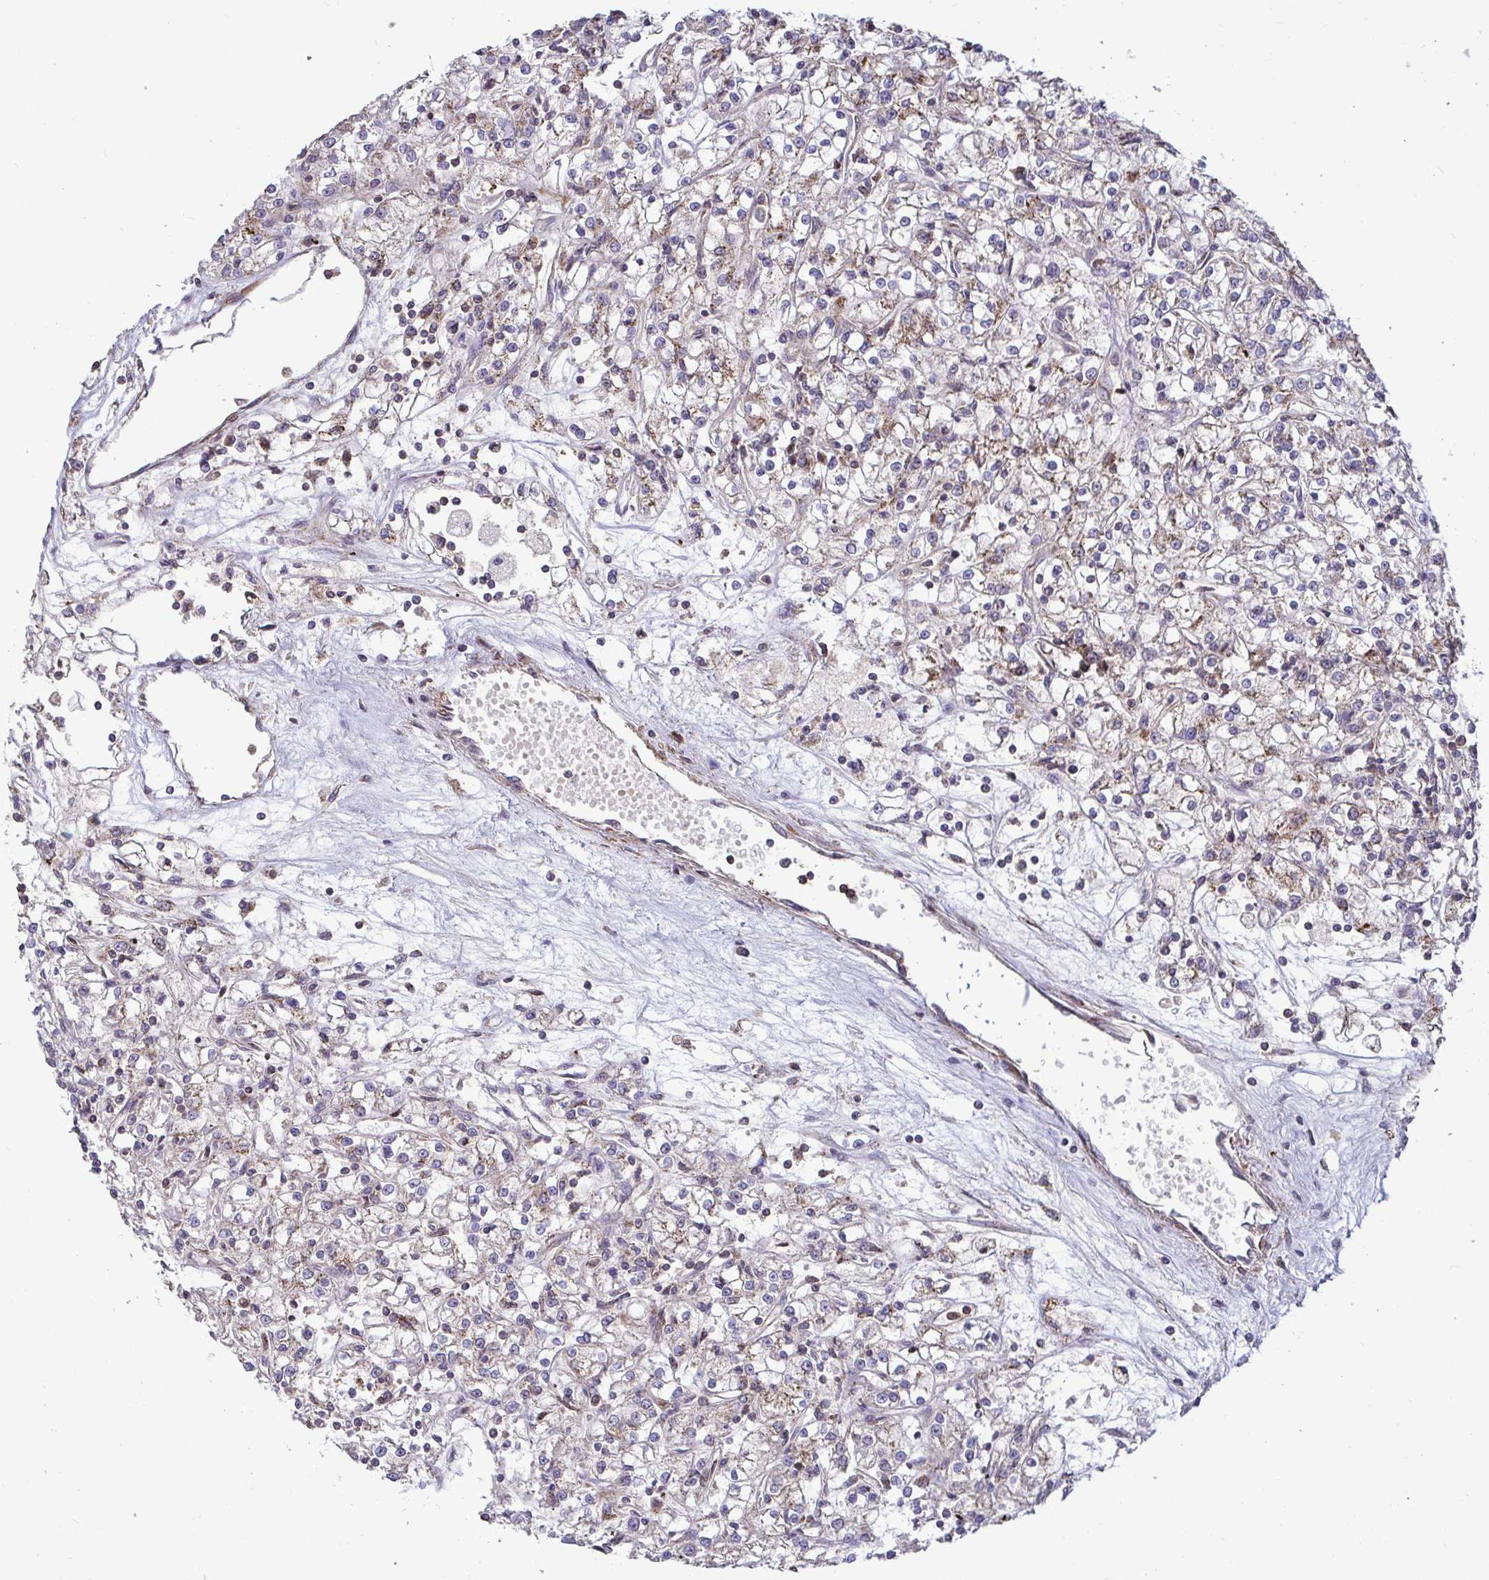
{"staining": {"intensity": "weak", "quantity": ">75%", "location": "cytoplasmic/membranous"}, "tissue": "renal cancer", "cell_type": "Tumor cells", "image_type": "cancer", "snomed": [{"axis": "morphology", "description": "Adenocarcinoma, NOS"}, {"axis": "topography", "description": "Kidney"}], "caption": "Human renal cancer (adenocarcinoma) stained for a protein (brown) shows weak cytoplasmic/membranous positive expression in approximately >75% of tumor cells.", "gene": "SPRY1", "patient": {"sex": "female", "age": 59}}